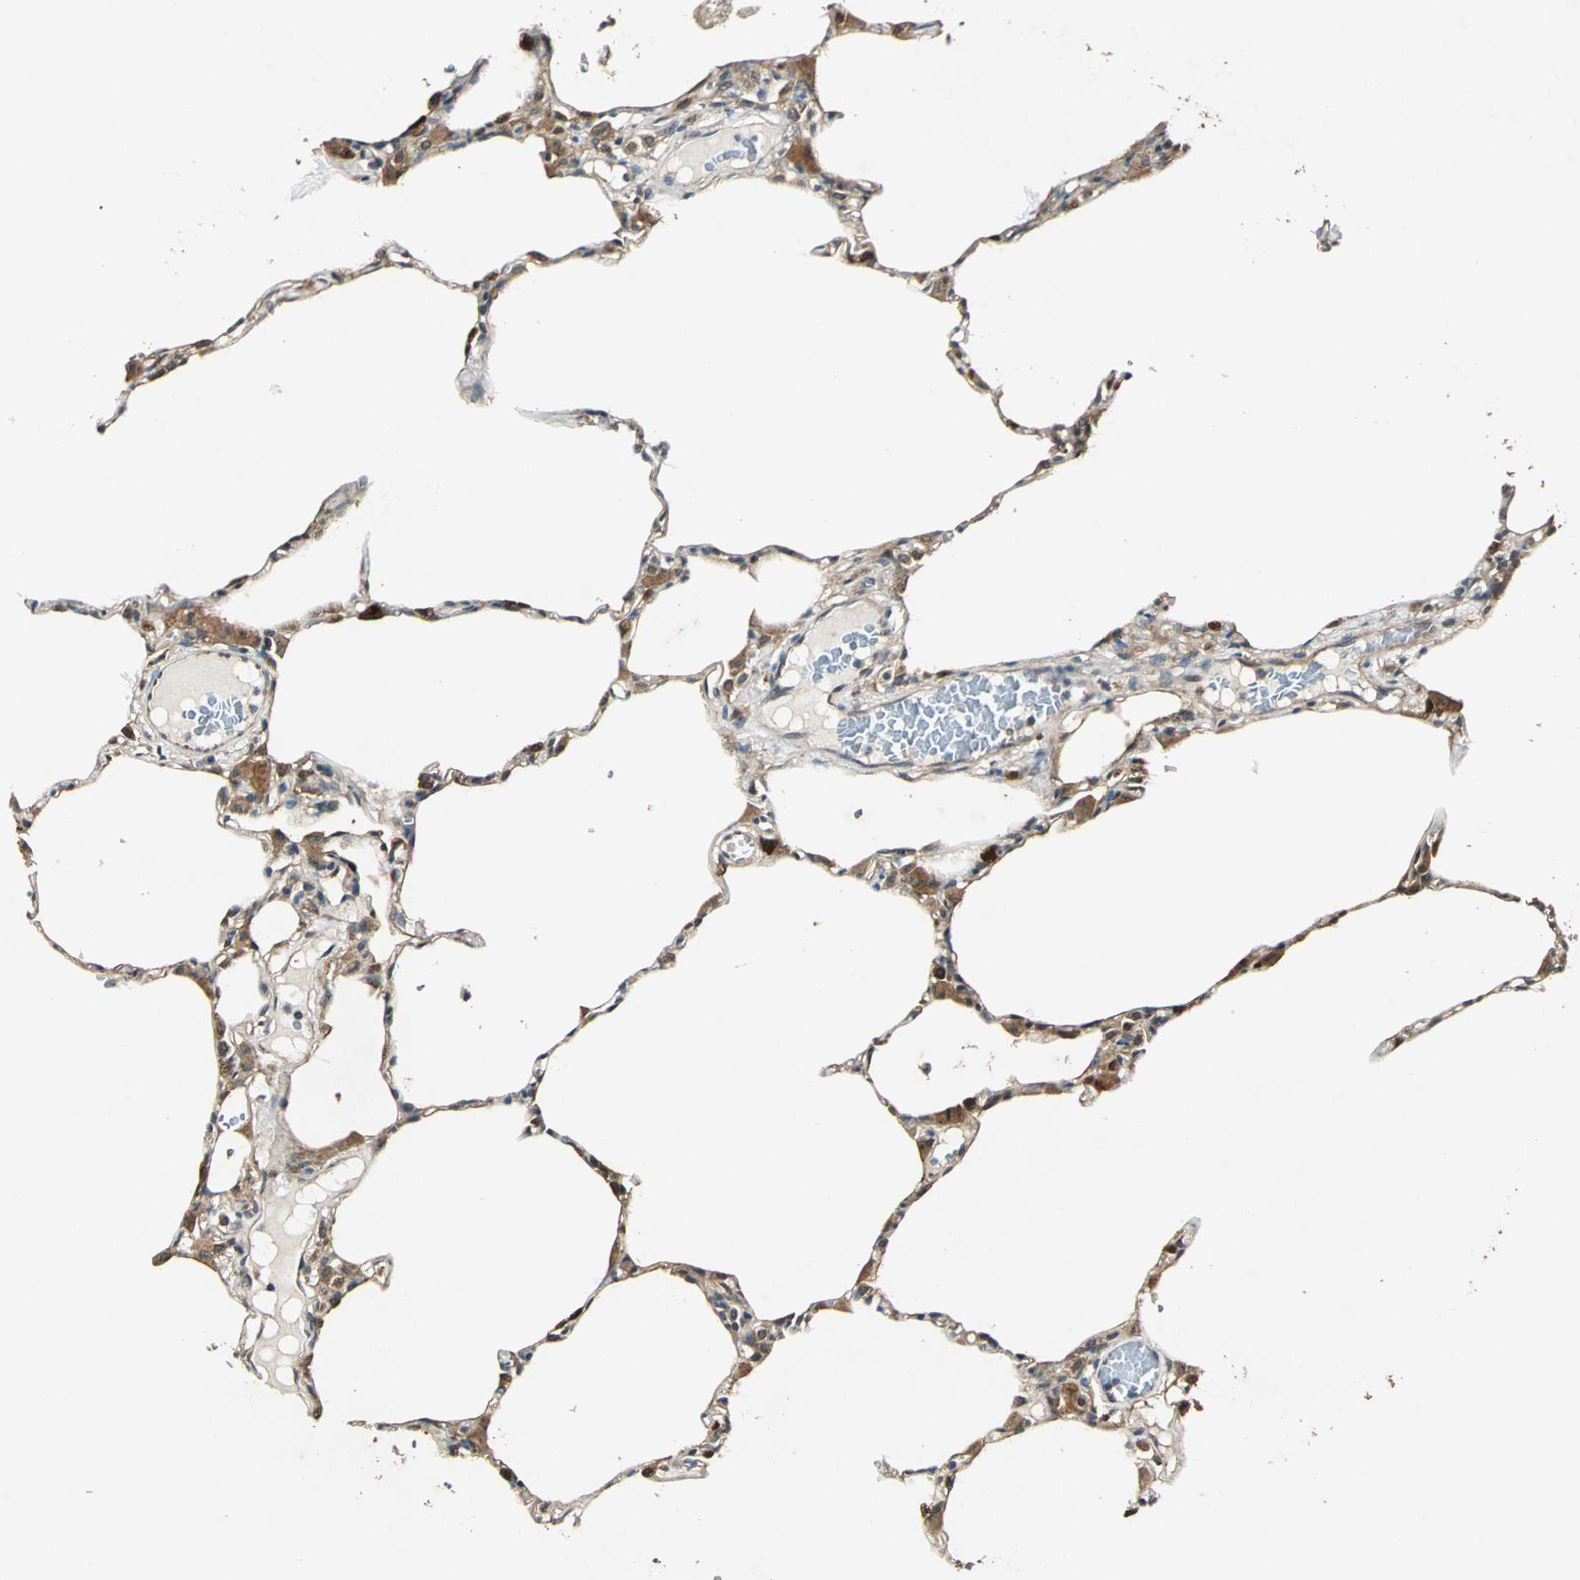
{"staining": {"intensity": "moderate", "quantity": ">75%", "location": "cytoplasmic/membranous,nuclear"}, "tissue": "lung", "cell_type": "Alveolar cells", "image_type": "normal", "snomed": [{"axis": "morphology", "description": "Normal tissue, NOS"}, {"axis": "topography", "description": "Lung"}], "caption": "An image of lung stained for a protein shows moderate cytoplasmic/membranous,nuclear brown staining in alveolar cells. Nuclei are stained in blue.", "gene": "RRM2B", "patient": {"sex": "female", "age": 49}}